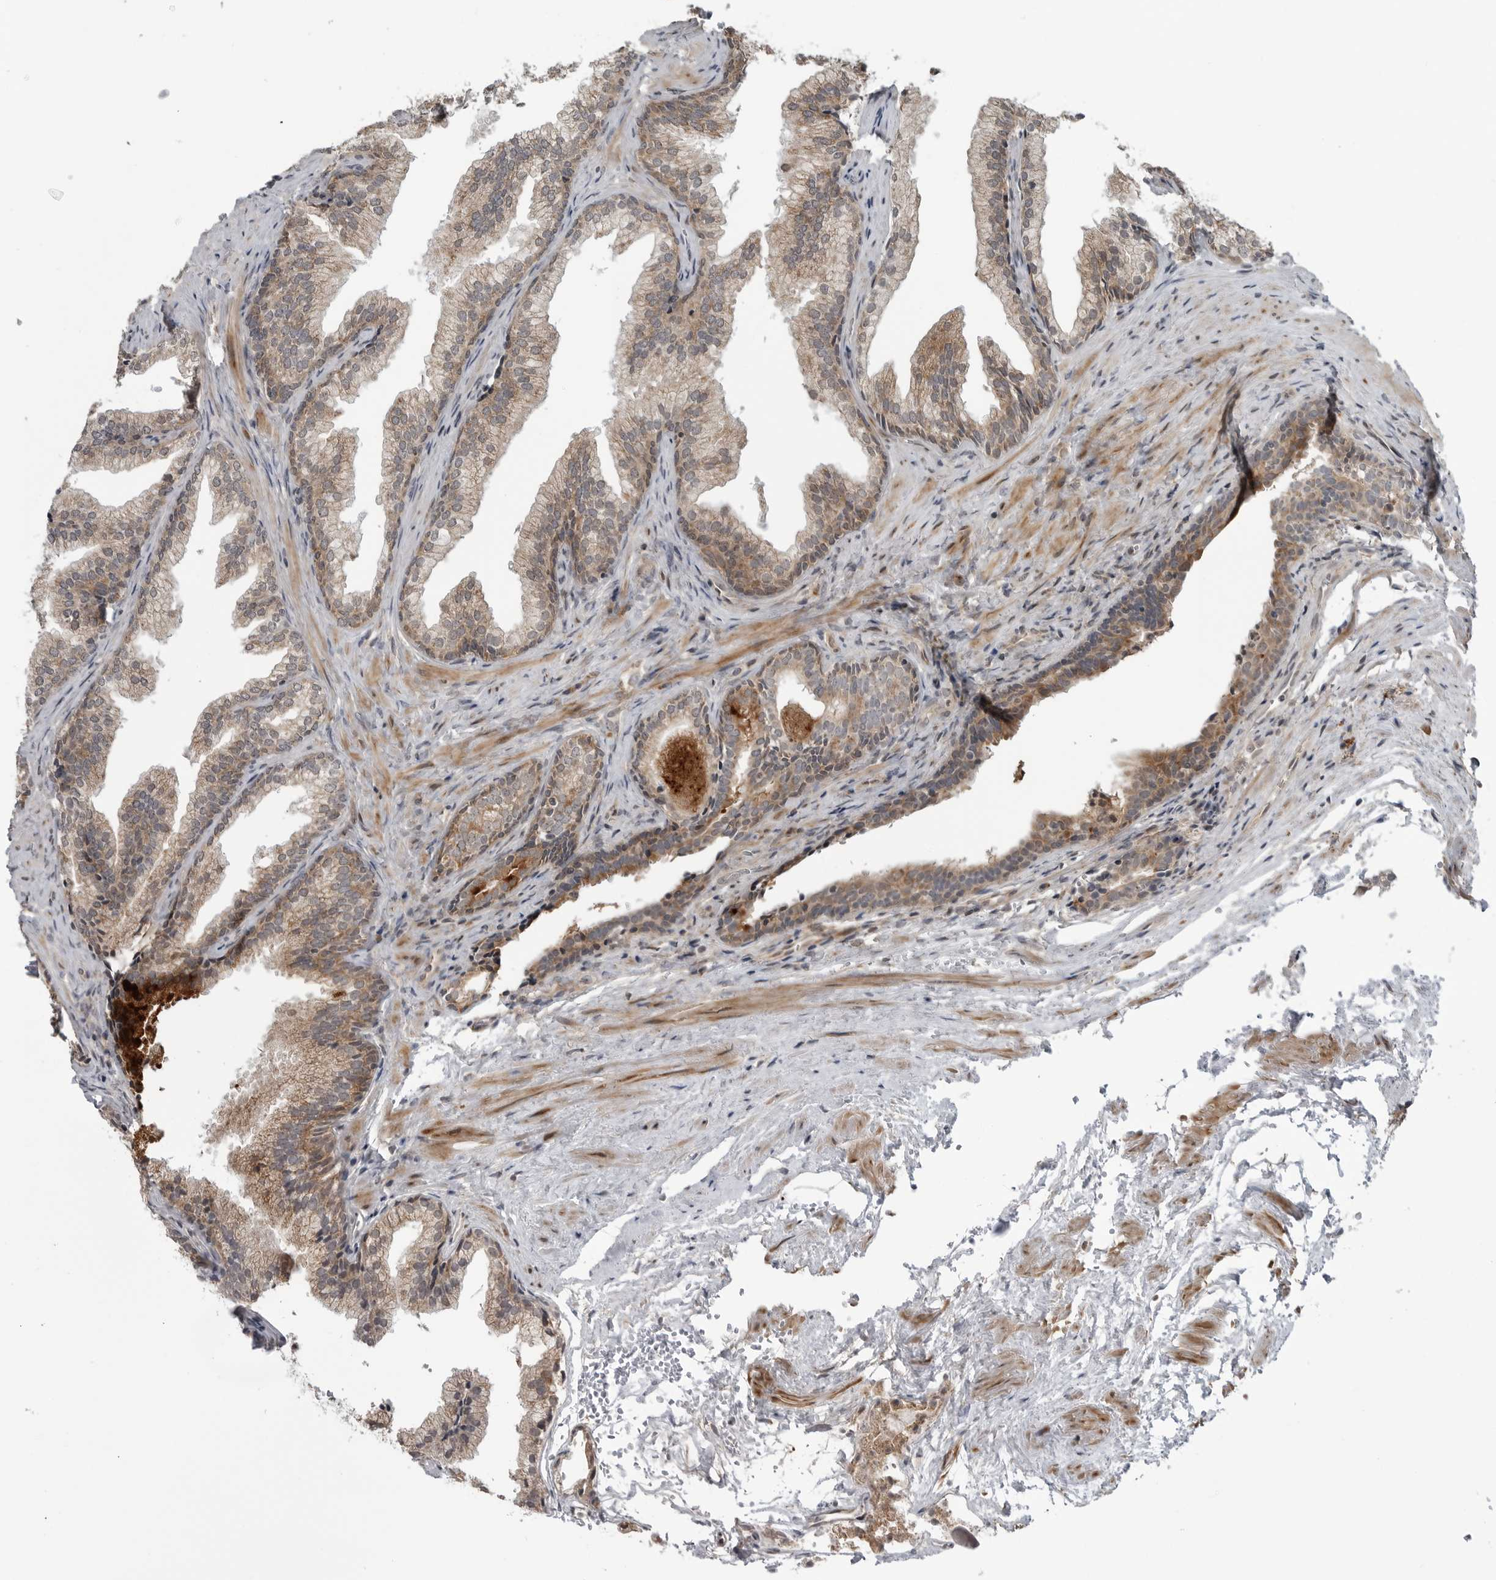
{"staining": {"intensity": "moderate", "quantity": ">75%", "location": "cytoplasmic/membranous"}, "tissue": "prostate", "cell_type": "Glandular cells", "image_type": "normal", "snomed": [{"axis": "morphology", "description": "Normal tissue, NOS"}, {"axis": "topography", "description": "Prostate"}], "caption": "IHC (DAB (3,3'-diaminobenzidine)) staining of benign human prostate shows moderate cytoplasmic/membranous protein expression in approximately >75% of glandular cells. Using DAB (brown) and hematoxylin (blue) stains, captured at high magnification using brightfield microscopy.", "gene": "FAAP100", "patient": {"sex": "male", "age": 76}}